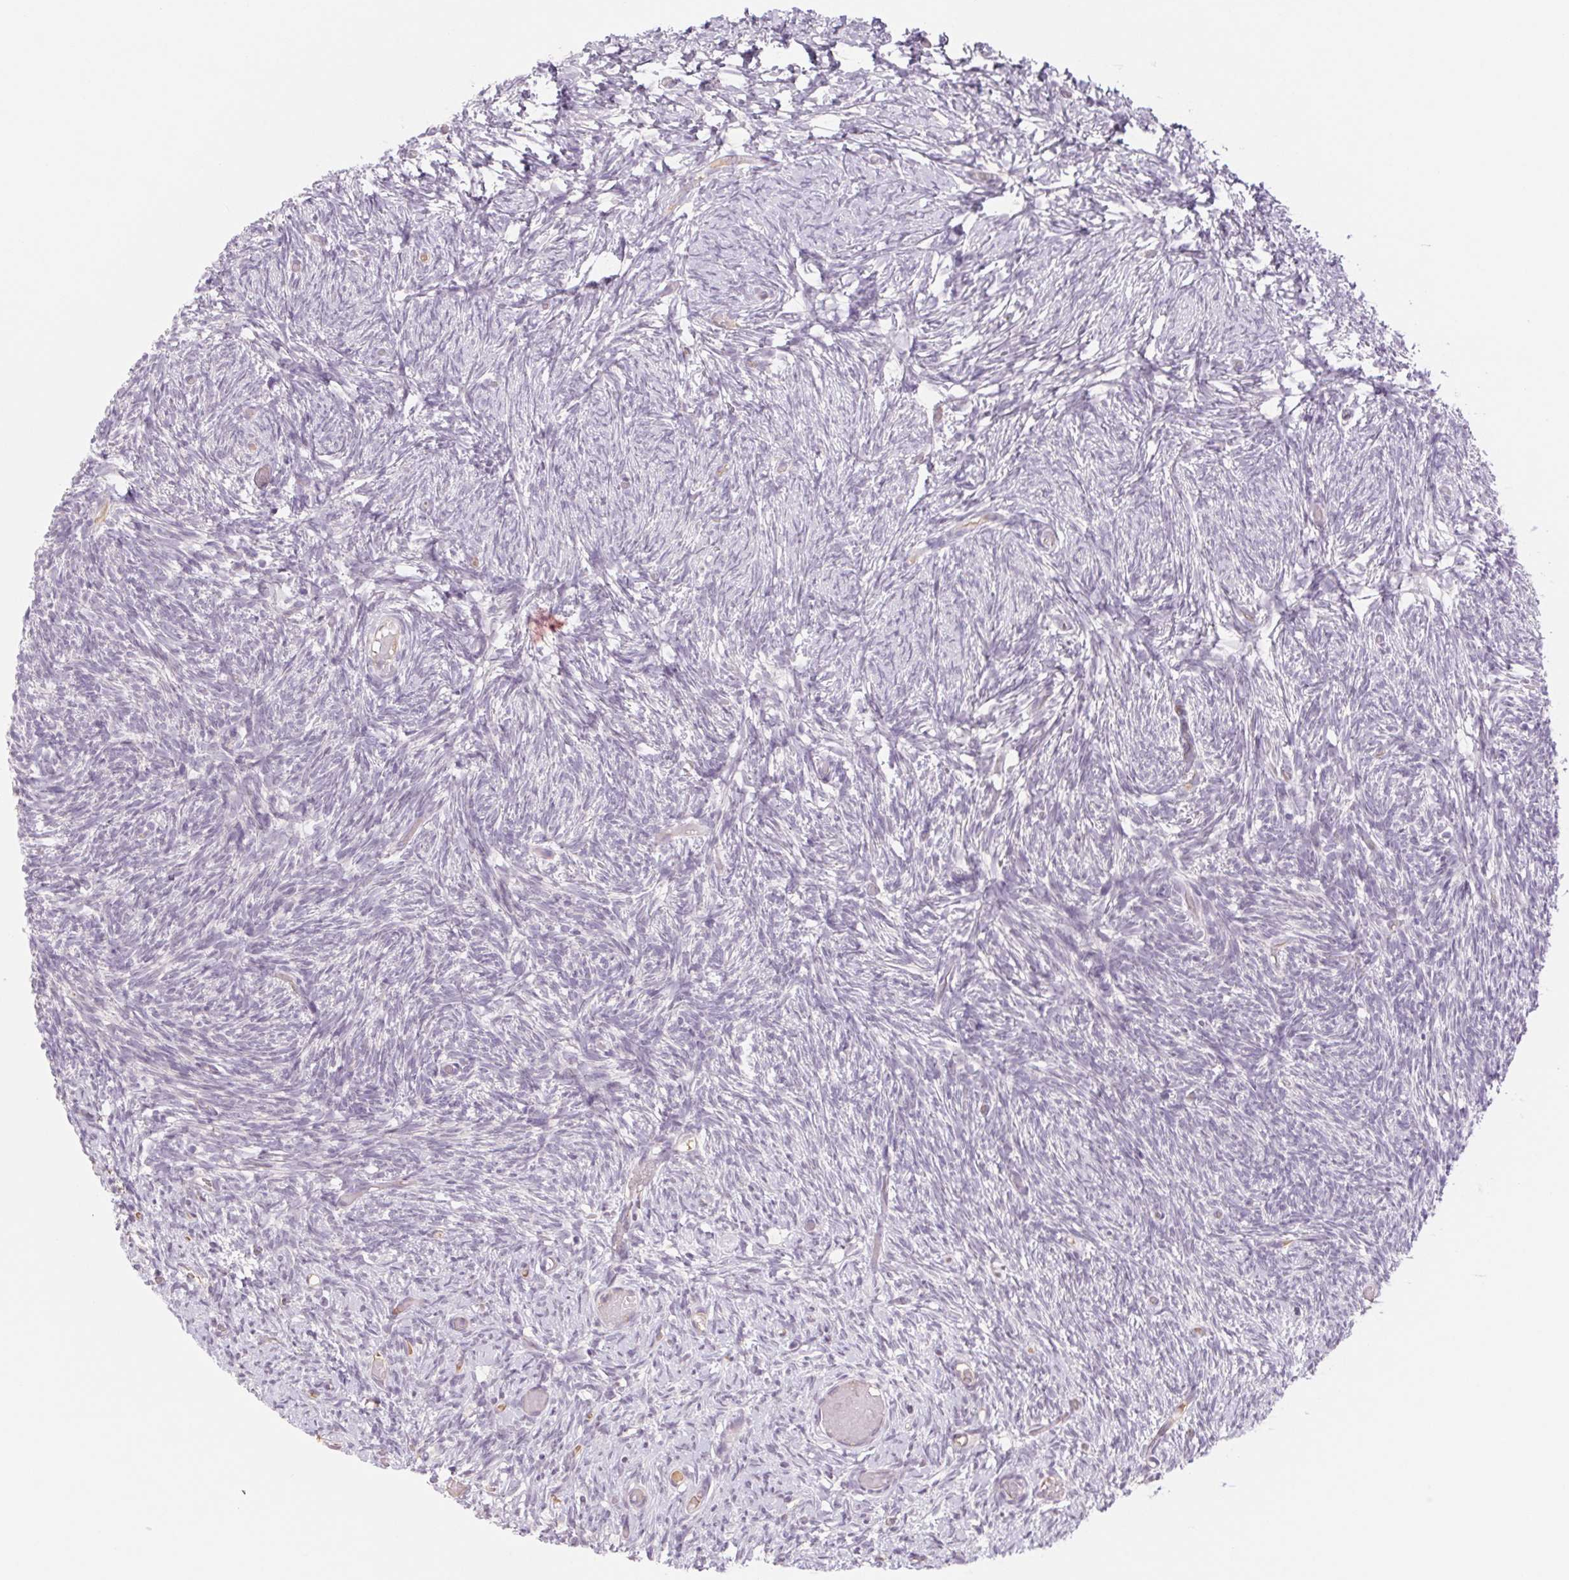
{"staining": {"intensity": "weak", "quantity": "25%-75%", "location": "cytoplasmic/membranous"}, "tissue": "ovary", "cell_type": "Follicle cells", "image_type": "normal", "snomed": [{"axis": "morphology", "description": "Normal tissue, NOS"}, {"axis": "topography", "description": "Ovary"}], "caption": "A high-resolution photomicrograph shows immunohistochemistry (IHC) staining of normal ovary, which exhibits weak cytoplasmic/membranous staining in approximately 25%-75% of follicle cells.", "gene": "KRT1", "patient": {"sex": "female", "age": 39}}